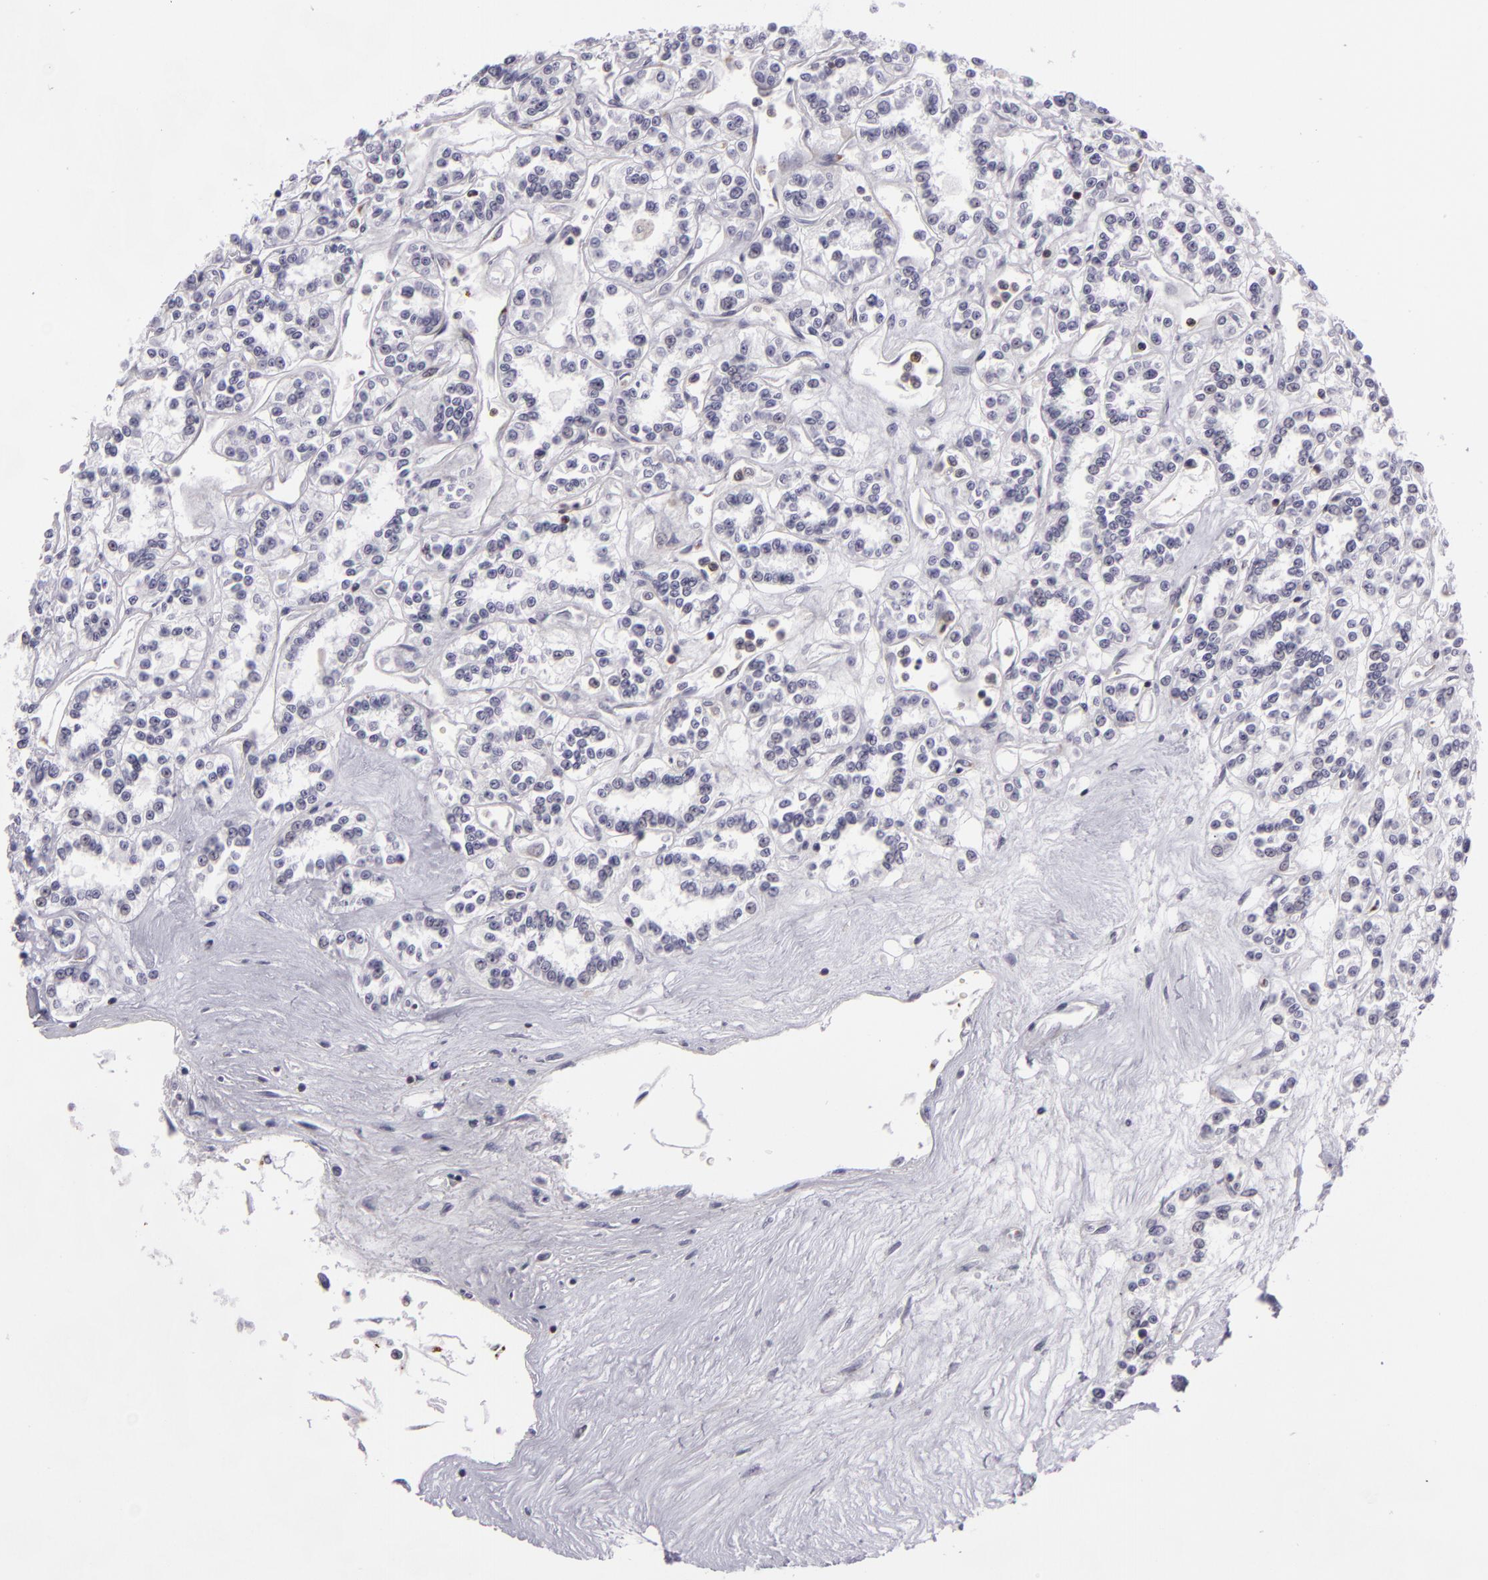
{"staining": {"intensity": "negative", "quantity": "none", "location": "none"}, "tissue": "renal cancer", "cell_type": "Tumor cells", "image_type": "cancer", "snomed": [{"axis": "morphology", "description": "Adenocarcinoma, NOS"}, {"axis": "topography", "description": "Kidney"}], "caption": "Renal cancer (adenocarcinoma) was stained to show a protein in brown. There is no significant expression in tumor cells.", "gene": "KCNAB2", "patient": {"sex": "female", "age": 76}}